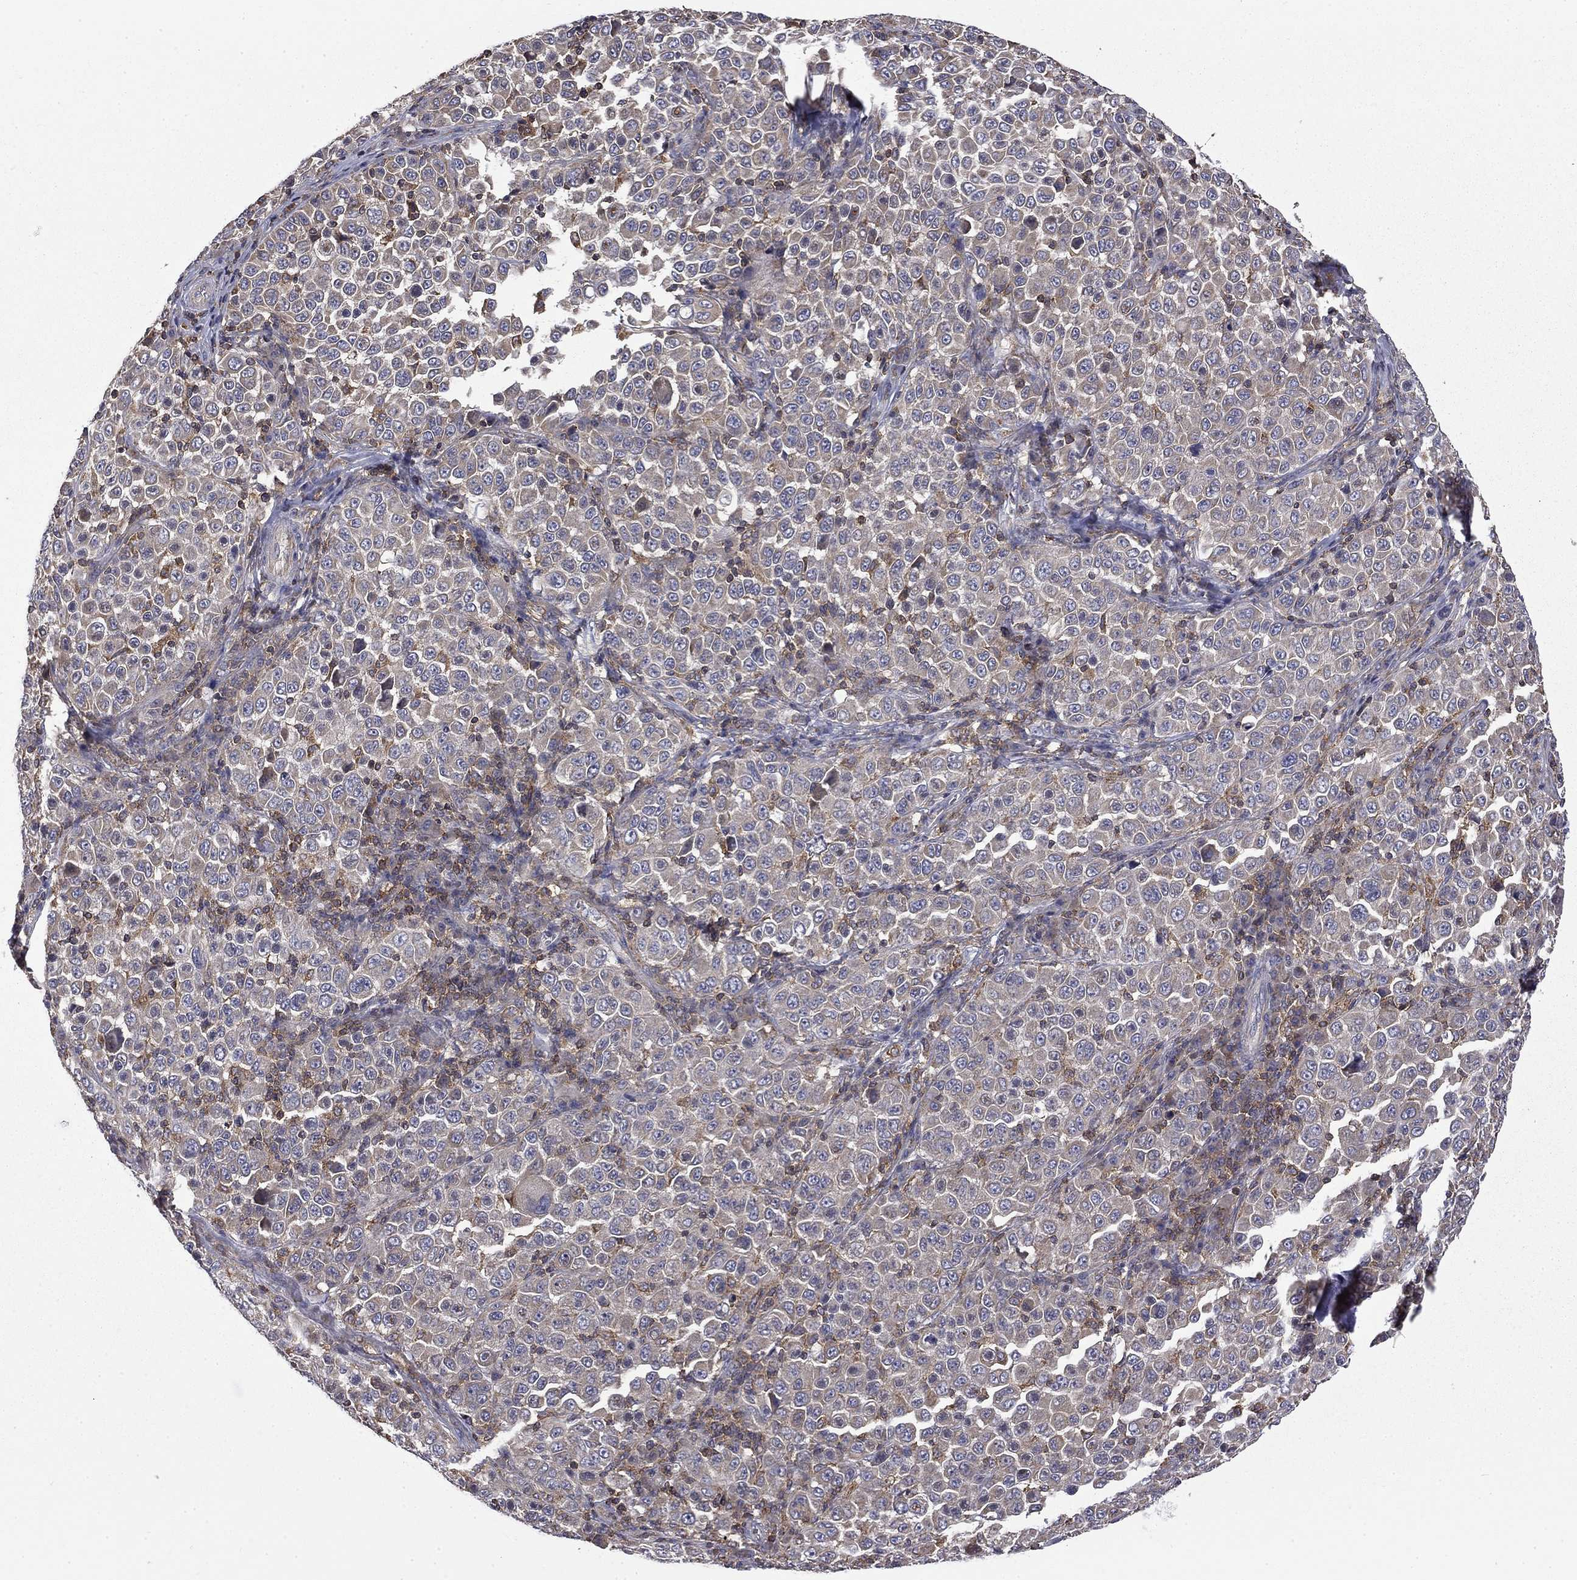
{"staining": {"intensity": "negative", "quantity": "none", "location": "none"}, "tissue": "melanoma", "cell_type": "Tumor cells", "image_type": "cancer", "snomed": [{"axis": "morphology", "description": "Malignant melanoma, NOS"}, {"axis": "topography", "description": "Skin"}], "caption": "High magnification brightfield microscopy of malignant melanoma stained with DAB (3,3'-diaminobenzidine) (brown) and counterstained with hematoxylin (blue): tumor cells show no significant expression.", "gene": "ARHGAP45", "patient": {"sex": "female", "age": 57}}